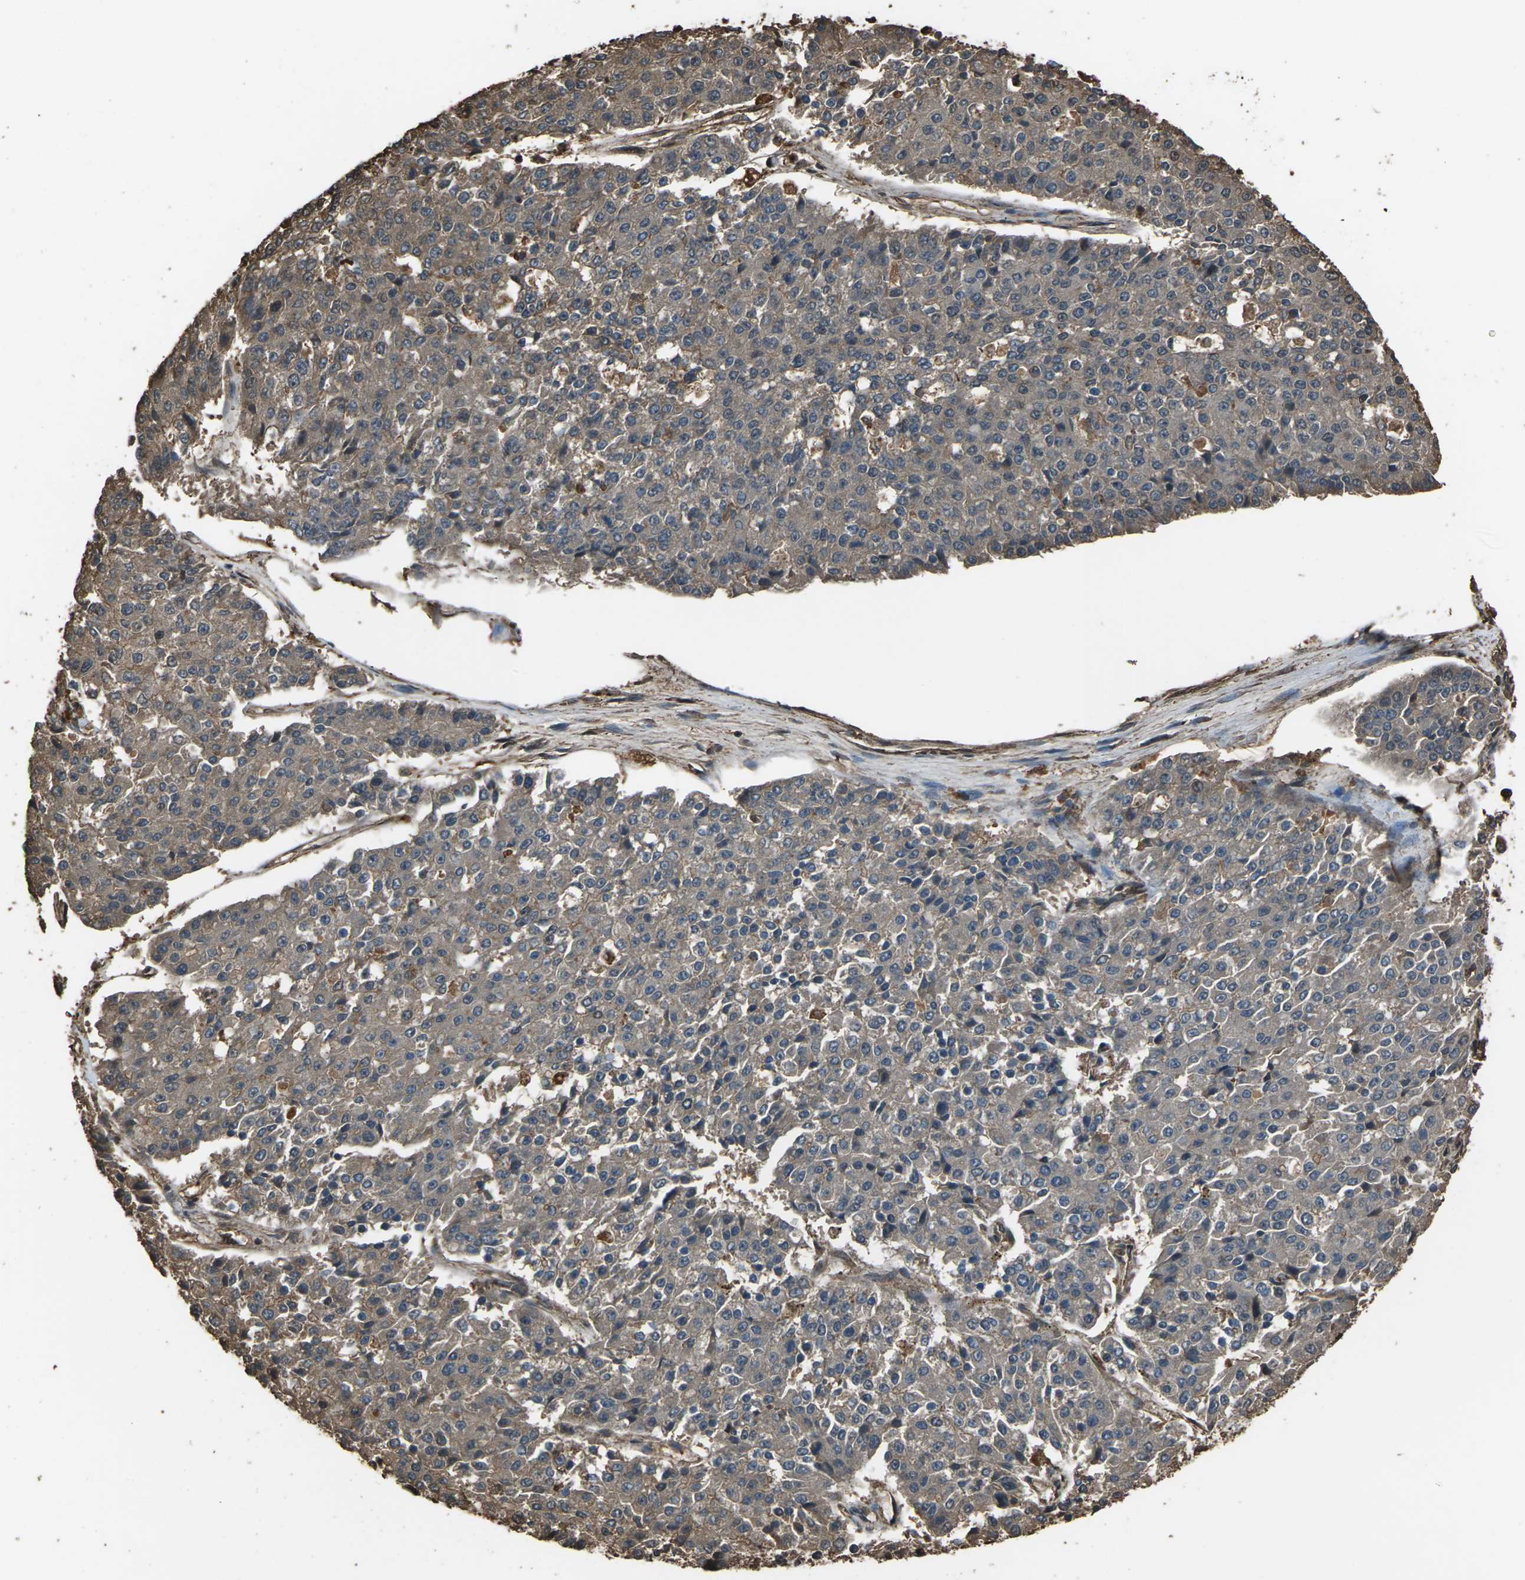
{"staining": {"intensity": "weak", "quantity": "<25%", "location": "cytoplasmic/membranous"}, "tissue": "pancreatic cancer", "cell_type": "Tumor cells", "image_type": "cancer", "snomed": [{"axis": "morphology", "description": "Adenocarcinoma, NOS"}, {"axis": "topography", "description": "Pancreas"}], "caption": "Tumor cells are negative for protein expression in human pancreatic cancer (adenocarcinoma).", "gene": "DHPS", "patient": {"sex": "male", "age": 50}}